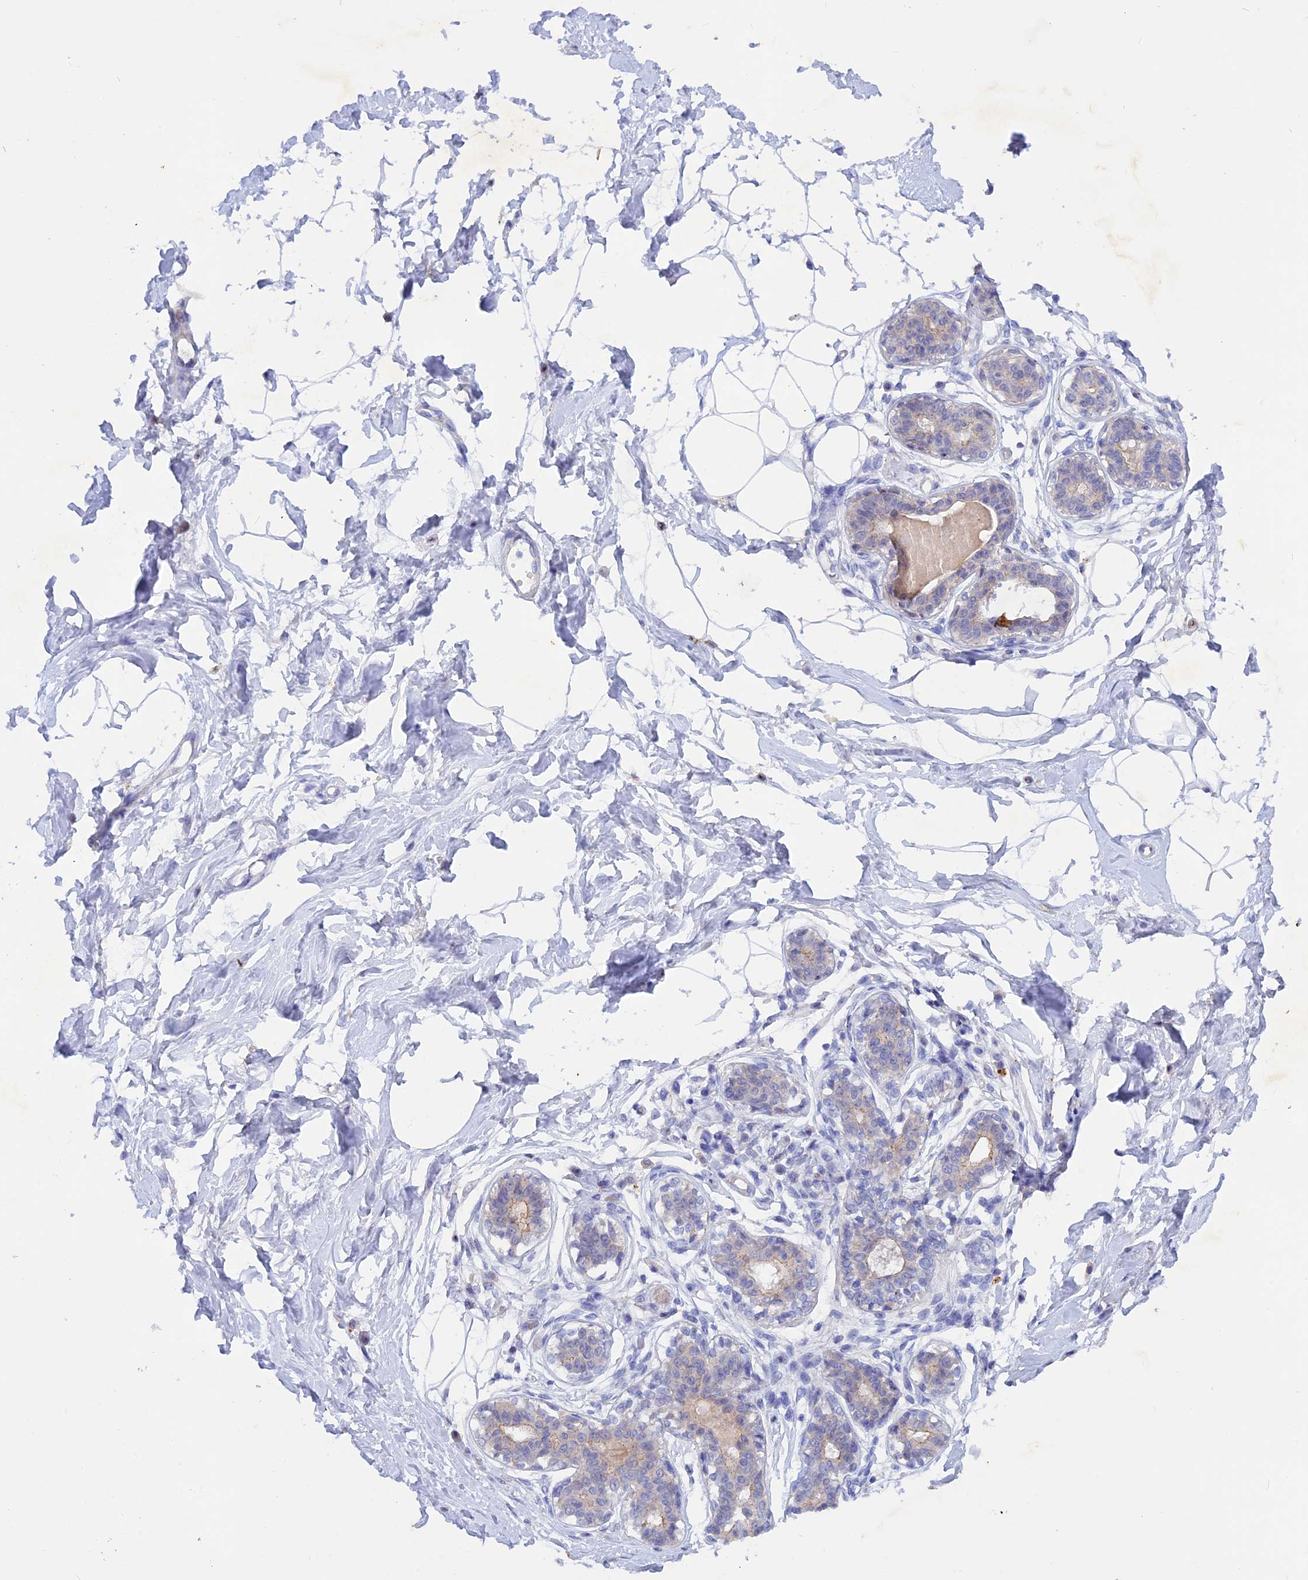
{"staining": {"intensity": "negative", "quantity": "none", "location": "none"}, "tissue": "breast", "cell_type": "Adipocytes", "image_type": "normal", "snomed": [{"axis": "morphology", "description": "Normal tissue, NOS"}, {"axis": "topography", "description": "Breast"}], "caption": "This is a histopathology image of immunohistochemistry staining of normal breast, which shows no staining in adipocytes. (DAB IHC visualized using brightfield microscopy, high magnification).", "gene": "GK5", "patient": {"sex": "female", "age": 45}}